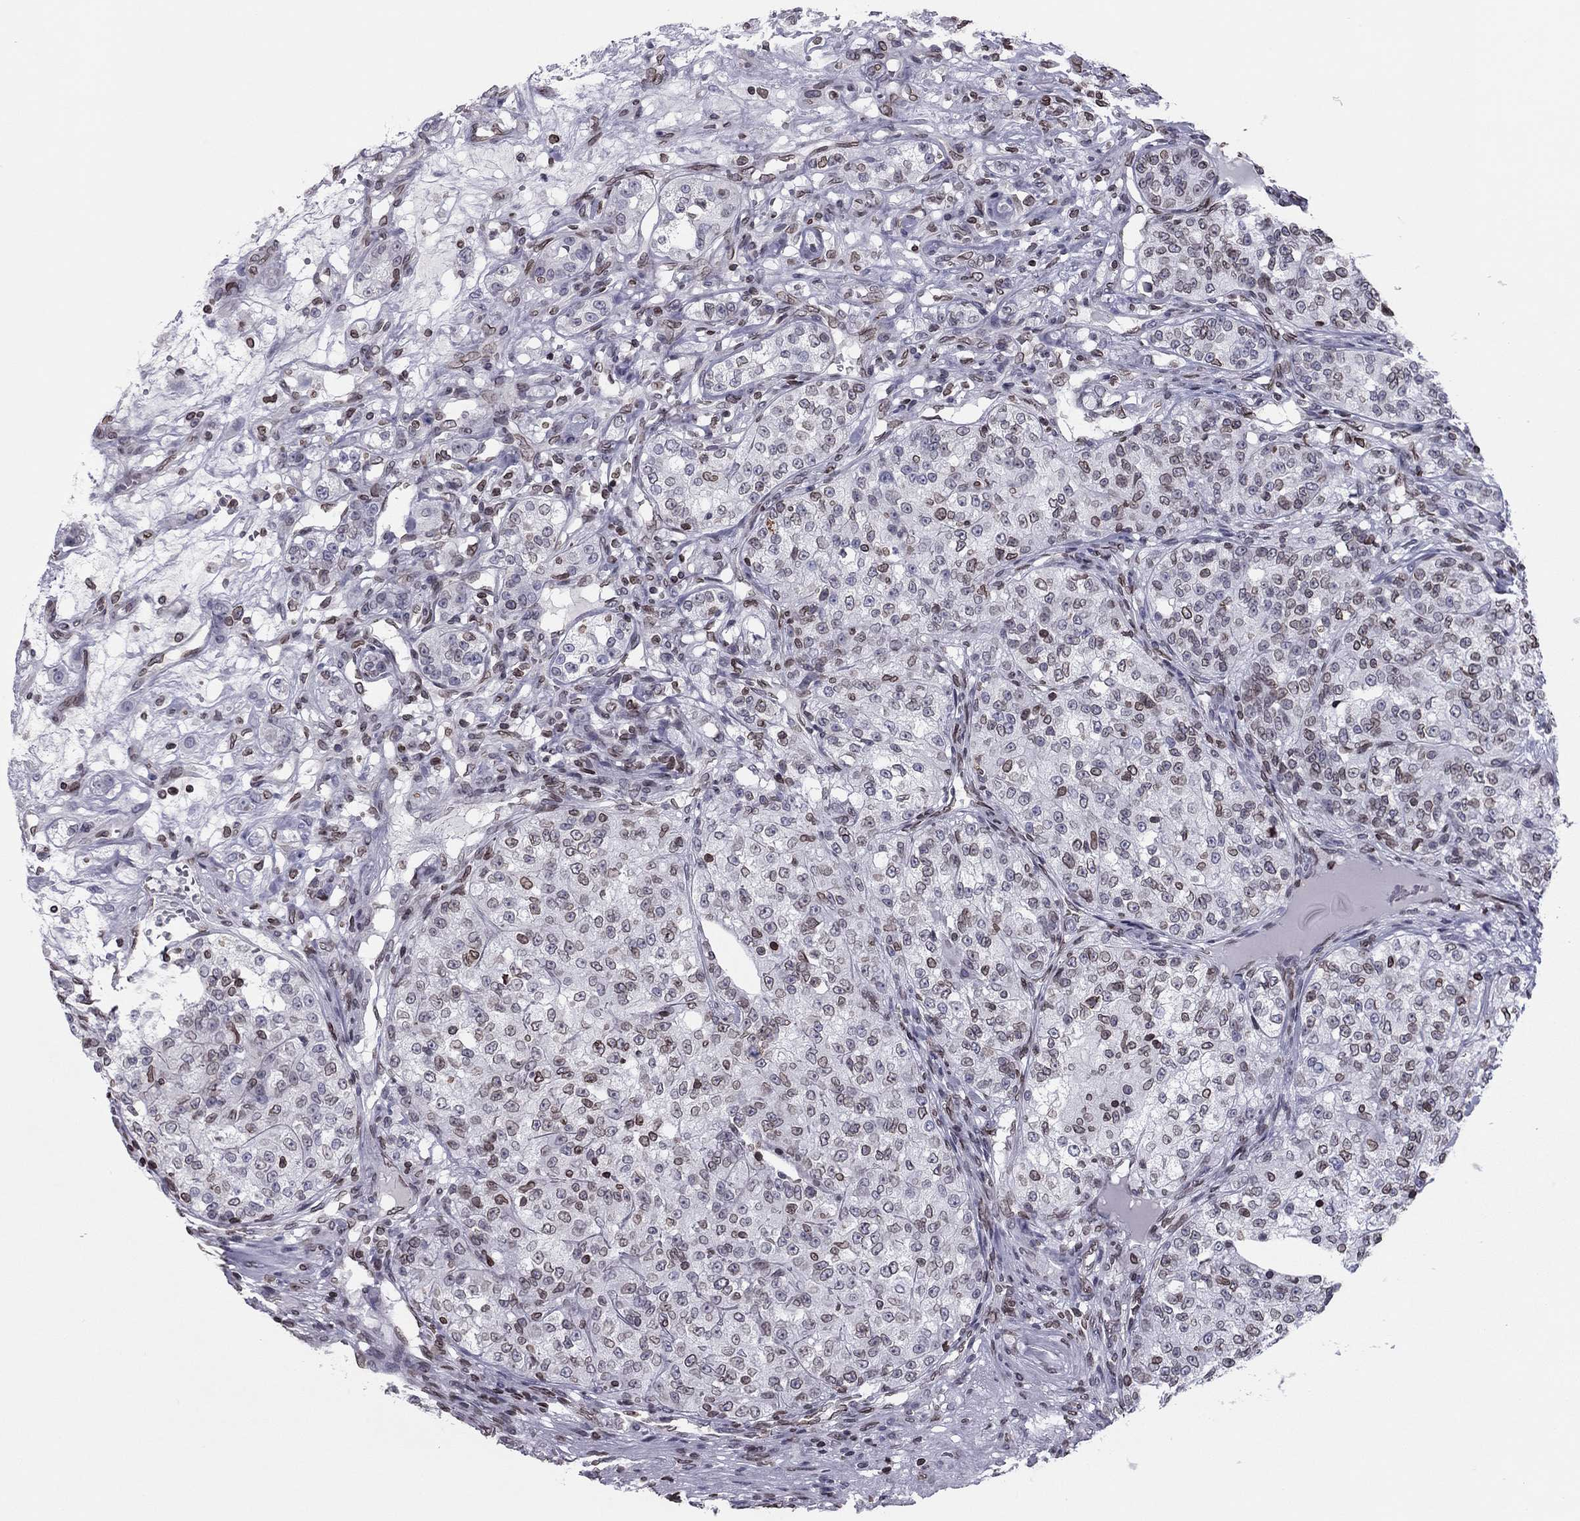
{"staining": {"intensity": "moderate", "quantity": "<25%", "location": "cytoplasmic/membranous,nuclear"}, "tissue": "renal cancer", "cell_type": "Tumor cells", "image_type": "cancer", "snomed": [{"axis": "morphology", "description": "Adenocarcinoma, NOS"}, {"axis": "topography", "description": "Kidney"}], "caption": "Immunohistochemical staining of human adenocarcinoma (renal) reveals low levels of moderate cytoplasmic/membranous and nuclear positivity in about <25% of tumor cells. The staining was performed using DAB, with brown indicating positive protein expression. Nuclei are stained blue with hematoxylin.", "gene": "ESPL1", "patient": {"sex": "female", "age": 63}}